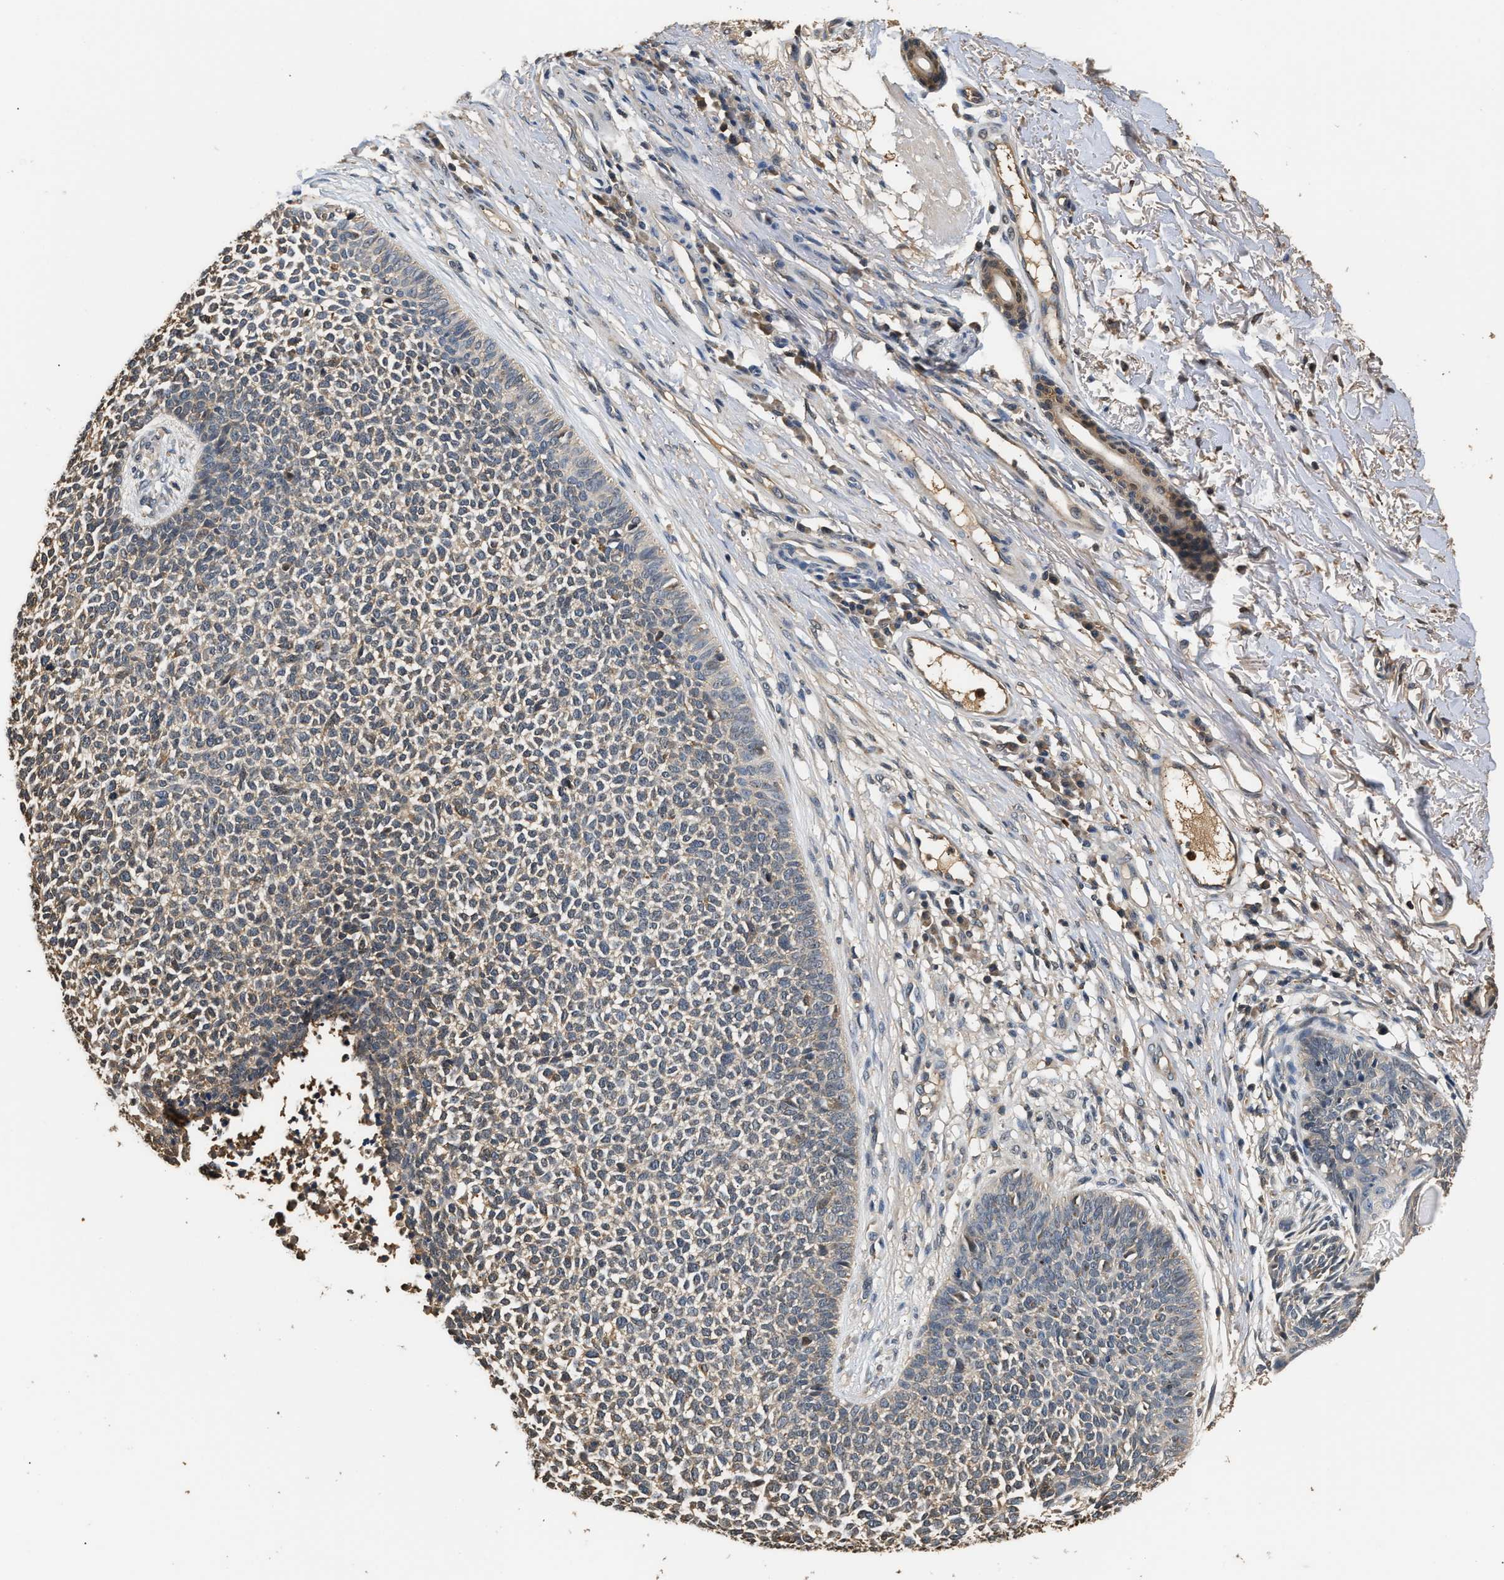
{"staining": {"intensity": "weak", "quantity": "25%-75%", "location": "cytoplasmic/membranous"}, "tissue": "skin cancer", "cell_type": "Tumor cells", "image_type": "cancer", "snomed": [{"axis": "morphology", "description": "Basal cell carcinoma"}, {"axis": "topography", "description": "Skin"}], "caption": "This image demonstrates skin basal cell carcinoma stained with immunohistochemistry (IHC) to label a protein in brown. The cytoplasmic/membranous of tumor cells show weak positivity for the protein. Nuclei are counter-stained blue.", "gene": "GPI", "patient": {"sex": "male", "age": 55}}